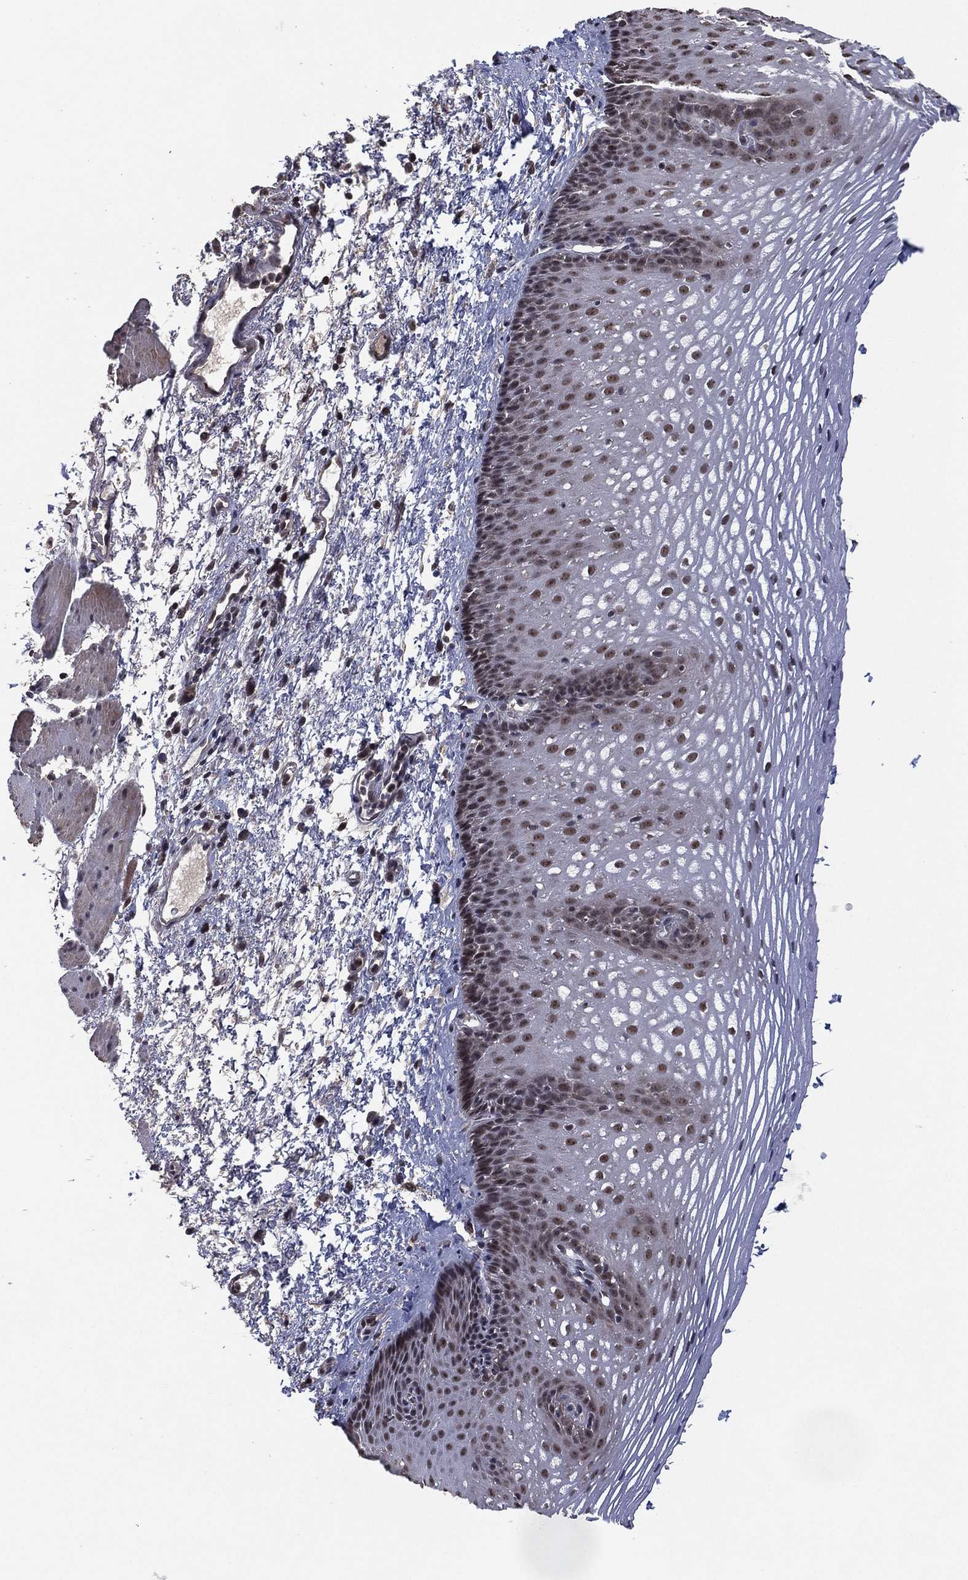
{"staining": {"intensity": "moderate", "quantity": "25%-75%", "location": "nuclear"}, "tissue": "esophagus", "cell_type": "Squamous epithelial cells", "image_type": "normal", "snomed": [{"axis": "morphology", "description": "Normal tissue, NOS"}, {"axis": "topography", "description": "Esophagus"}], "caption": "Approximately 25%-75% of squamous epithelial cells in normal human esophagus show moderate nuclear protein staining as visualized by brown immunohistochemical staining.", "gene": "NELFCD", "patient": {"sex": "male", "age": 76}}